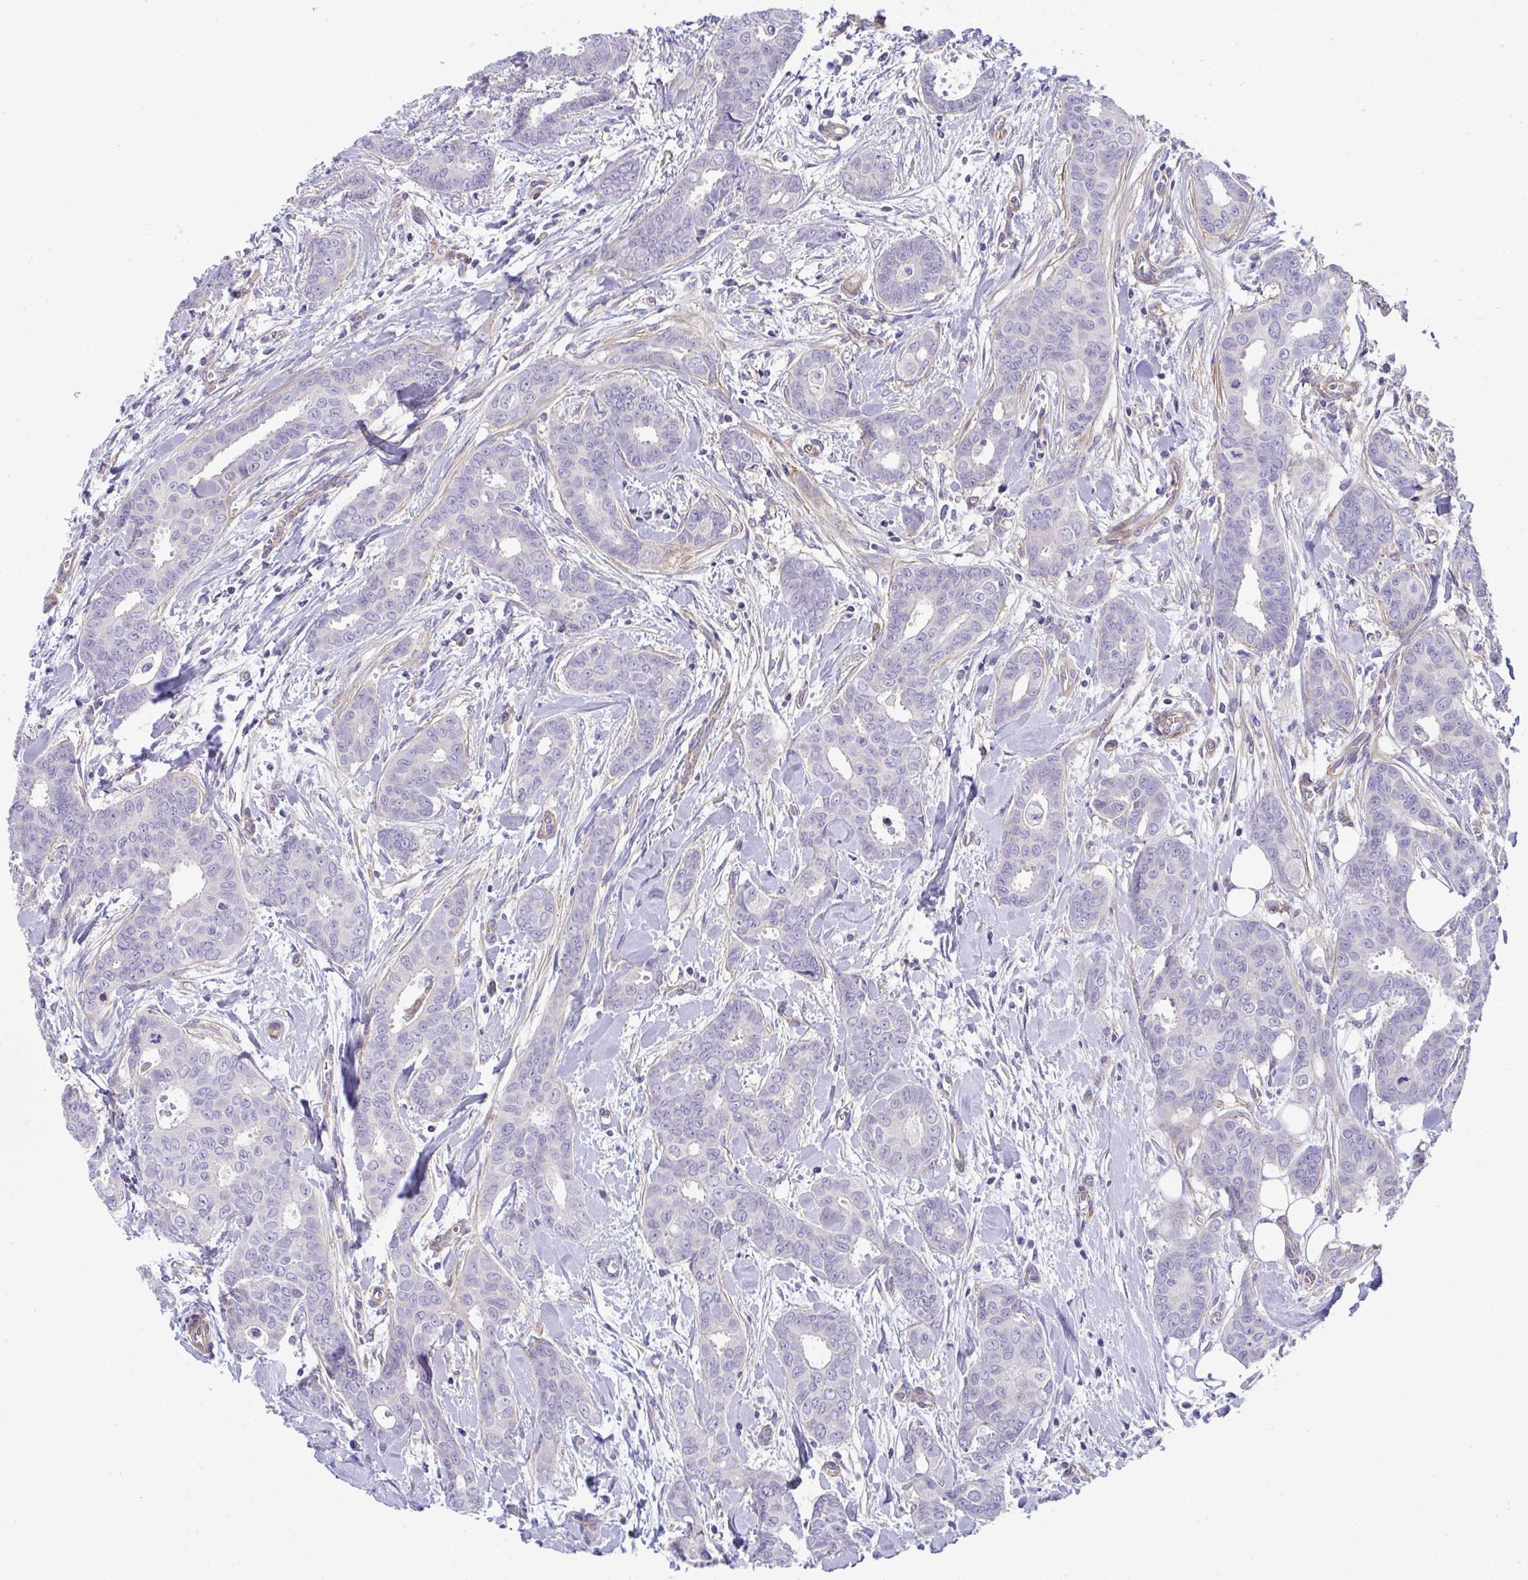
{"staining": {"intensity": "negative", "quantity": "none", "location": "none"}, "tissue": "breast cancer", "cell_type": "Tumor cells", "image_type": "cancer", "snomed": [{"axis": "morphology", "description": "Duct carcinoma"}, {"axis": "topography", "description": "Breast"}], "caption": "Human infiltrating ductal carcinoma (breast) stained for a protein using immunohistochemistry (IHC) exhibits no positivity in tumor cells.", "gene": "MYL12A", "patient": {"sex": "female", "age": 45}}